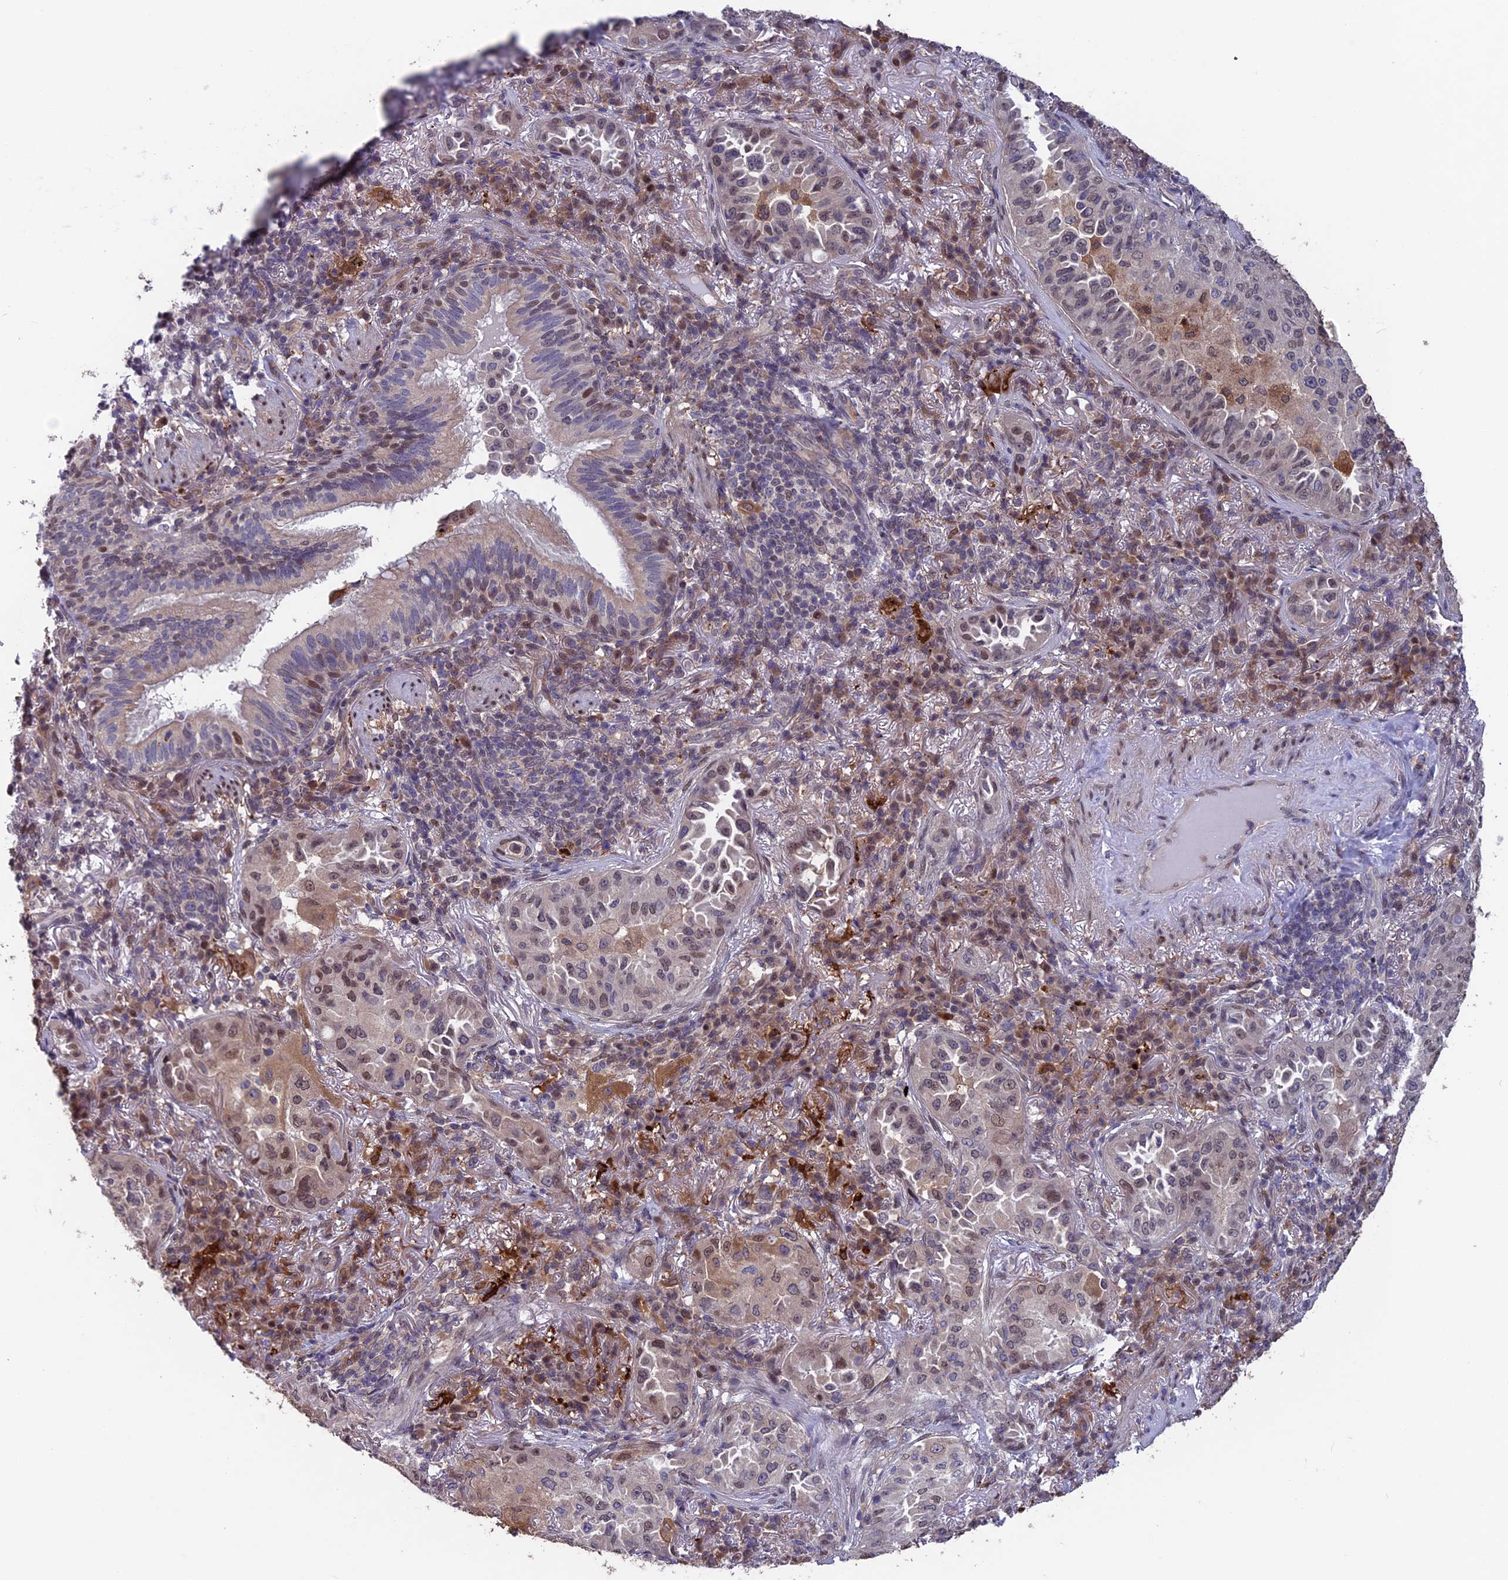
{"staining": {"intensity": "weak", "quantity": "<25%", "location": "nuclear"}, "tissue": "lung cancer", "cell_type": "Tumor cells", "image_type": "cancer", "snomed": [{"axis": "morphology", "description": "Adenocarcinoma, NOS"}, {"axis": "topography", "description": "Lung"}], "caption": "There is no significant staining in tumor cells of adenocarcinoma (lung). (Brightfield microscopy of DAB (3,3'-diaminobenzidine) IHC at high magnification).", "gene": "MAST2", "patient": {"sex": "female", "age": 69}}